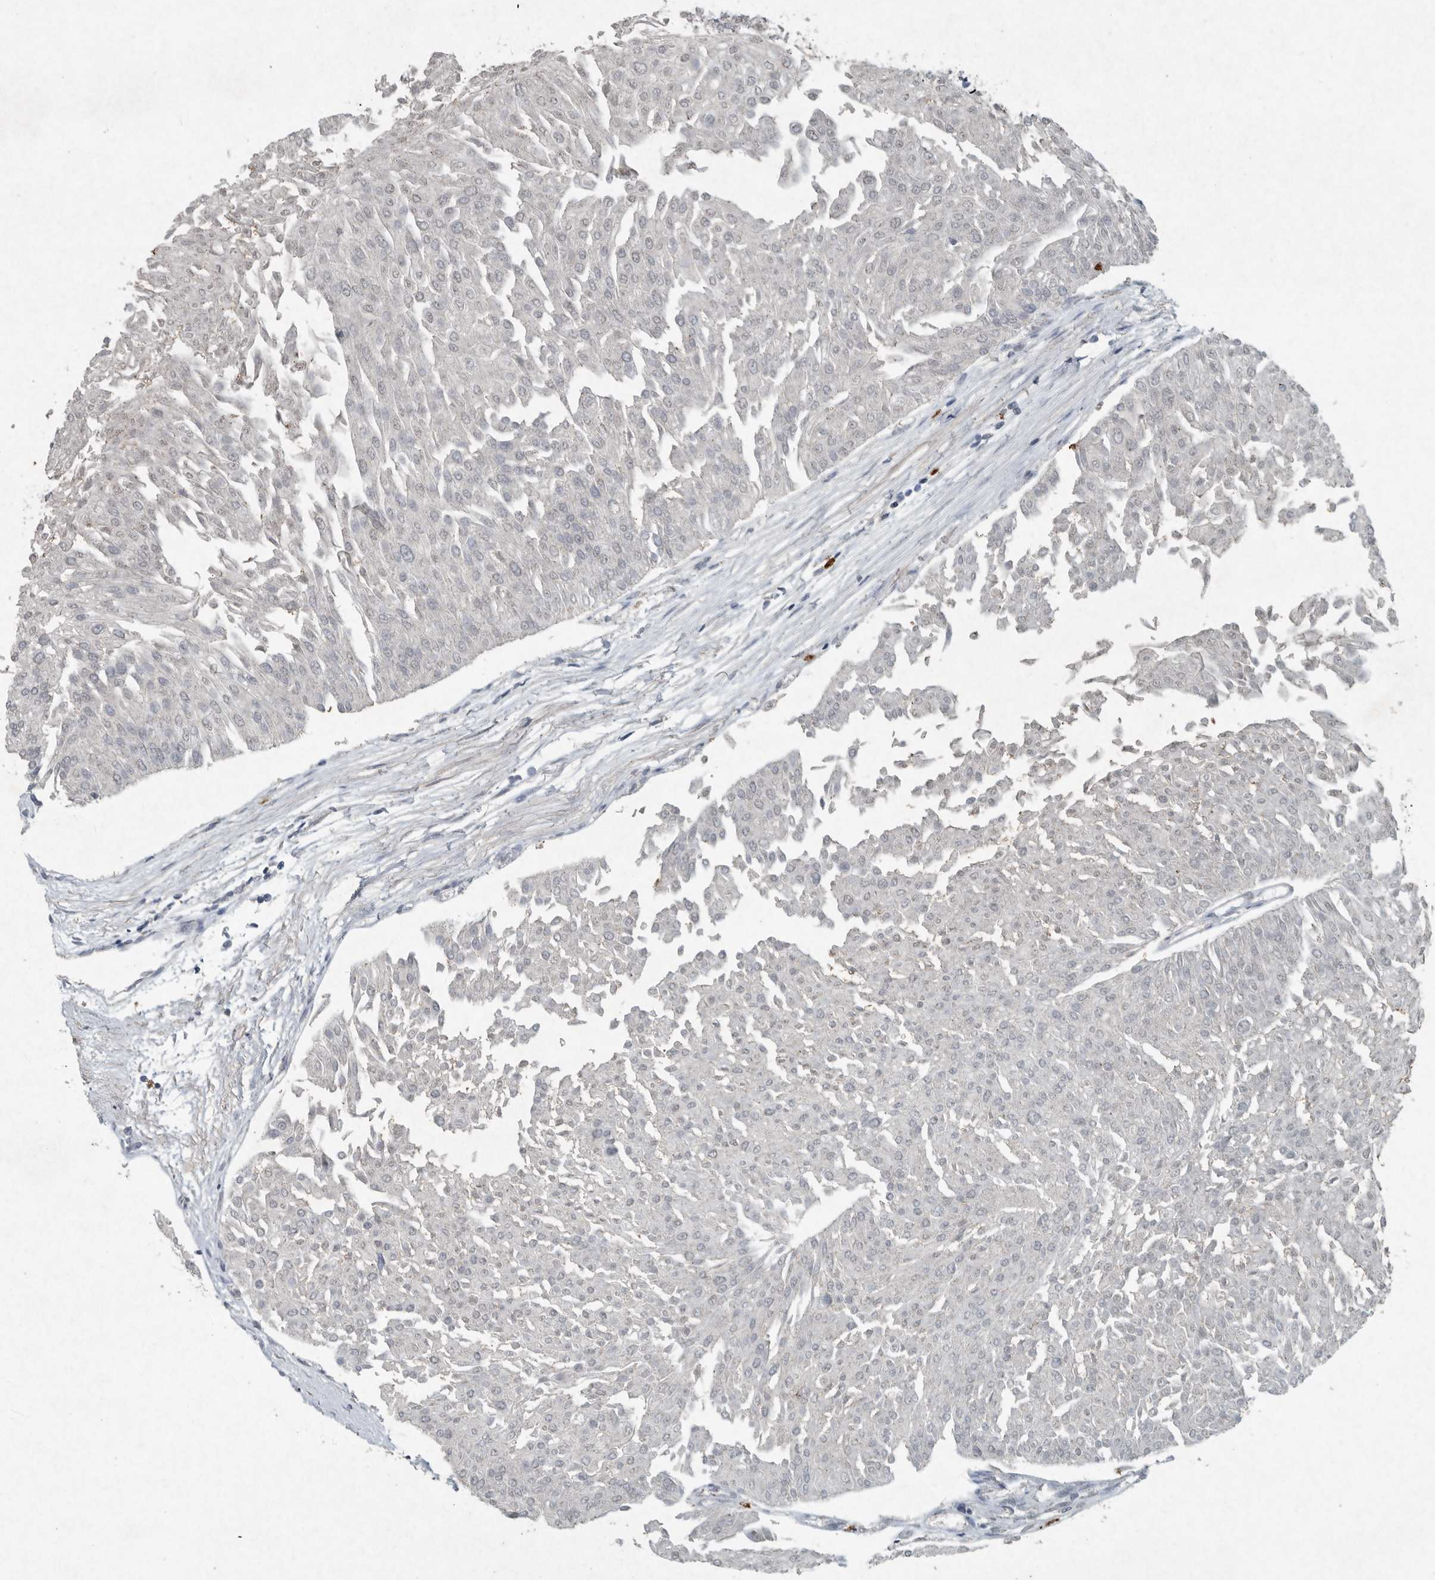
{"staining": {"intensity": "negative", "quantity": "none", "location": "none"}, "tissue": "urothelial cancer", "cell_type": "Tumor cells", "image_type": "cancer", "snomed": [{"axis": "morphology", "description": "Urothelial carcinoma, Low grade"}, {"axis": "topography", "description": "Urinary bladder"}], "caption": "This is an IHC micrograph of human low-grade urothelial carcinoma. There is no positivity in tumor cells.", "gene": "IL20", "patient": {"sex": "male", "age": 67}}